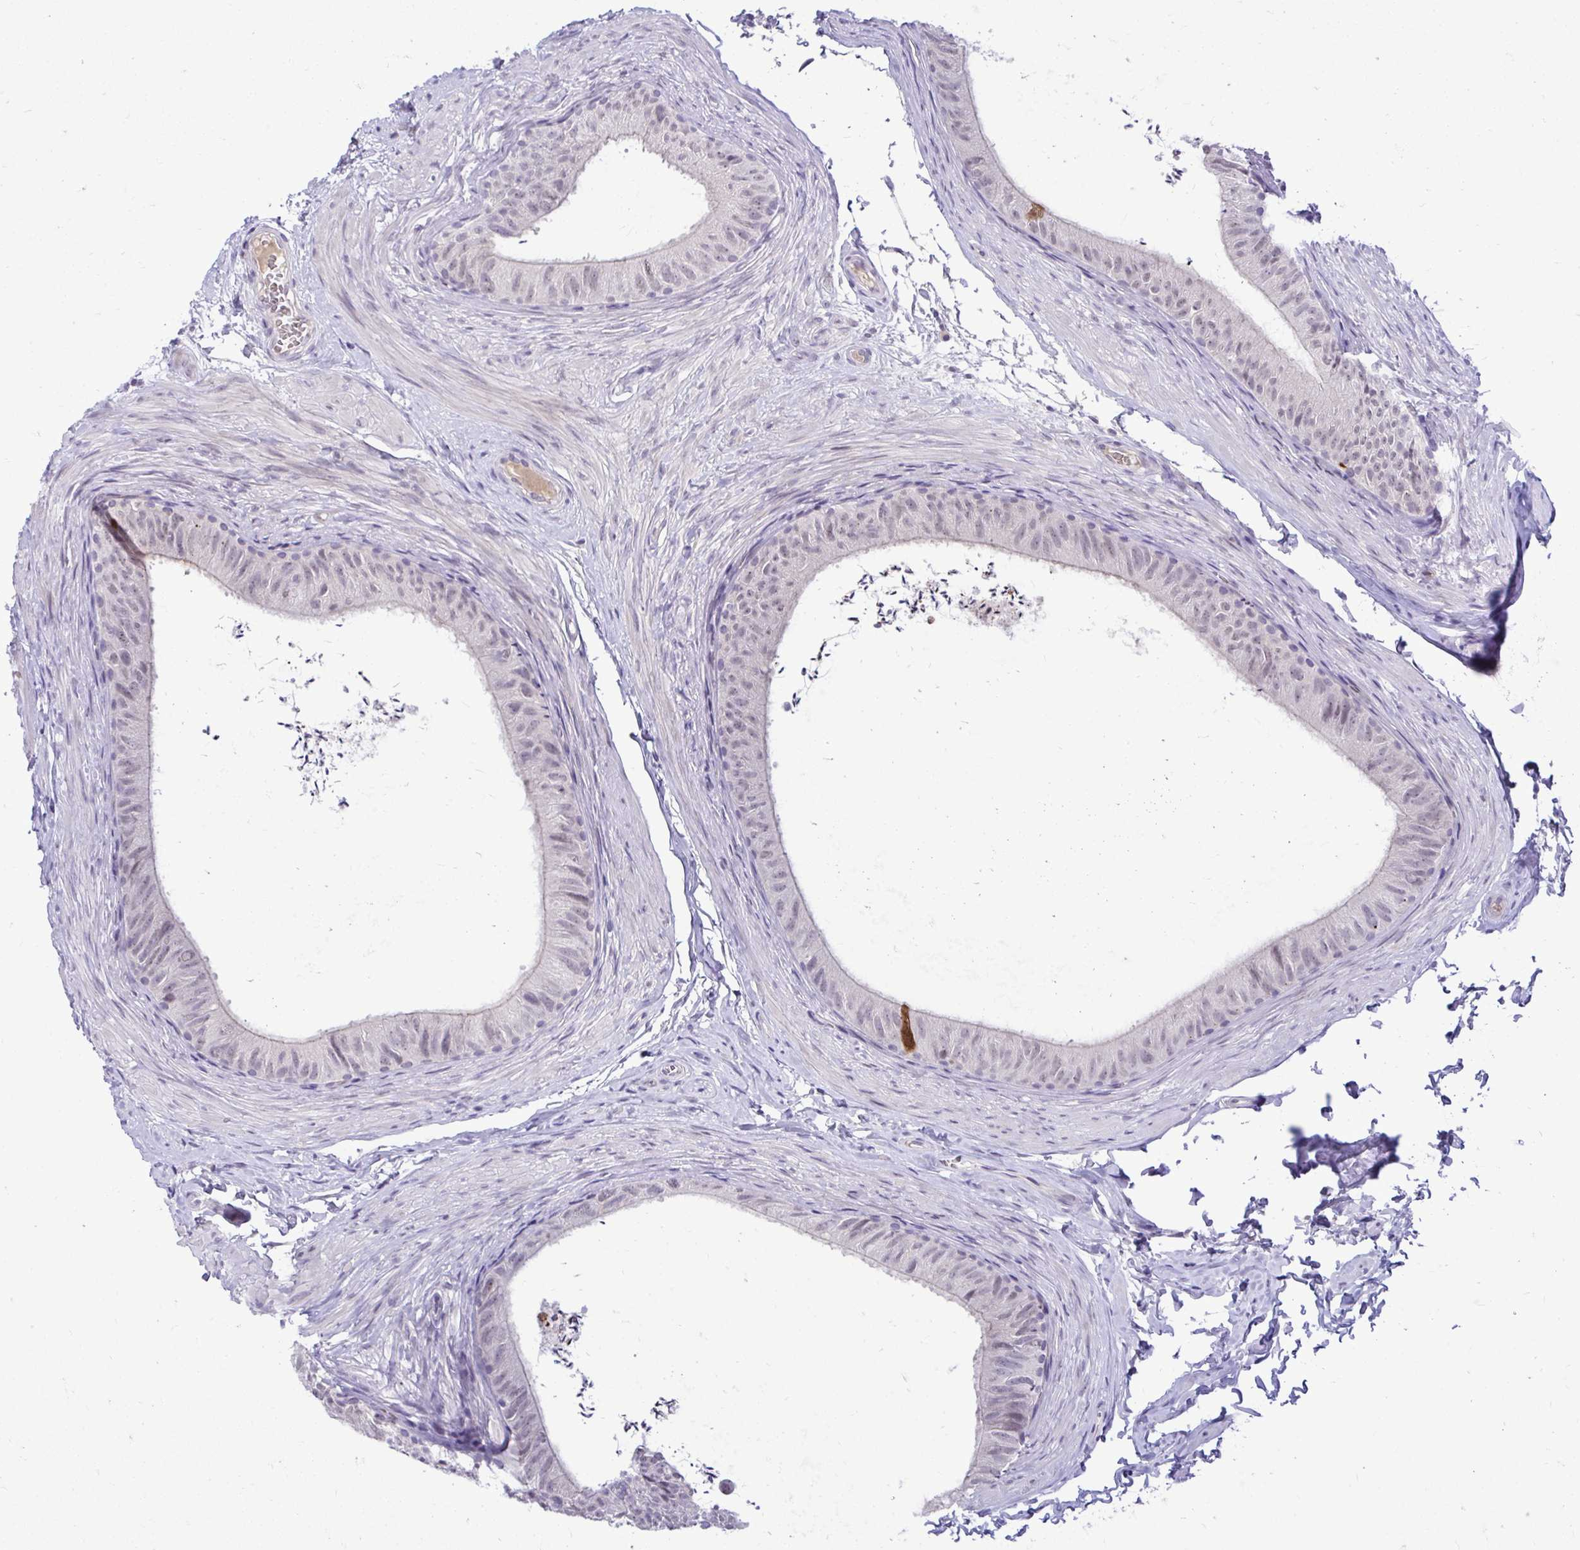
{"staining": {"intensity": "negative", "quantity": "none", "location": "none"}, "tissue": "epididymis", "cell_type": "Glandular cells", "image_type": "normal", "snomed": [{"axis": "morphology", "description": "Normal tissue, NOS"}, {"axis": "topography", "description": "Epididymis, spermatic cord, NOS"}, {"axis": "topography", "description": "Epididymis"}, {"axis": "topography", "description": "Peripheral nerve tissue"}], "caption": "Immunohistochemical staining of benign epididymis exhibits no significant staining in glandular cells.", "gene": "CDC20", "patient": {"sex": "male", "age": 29}}